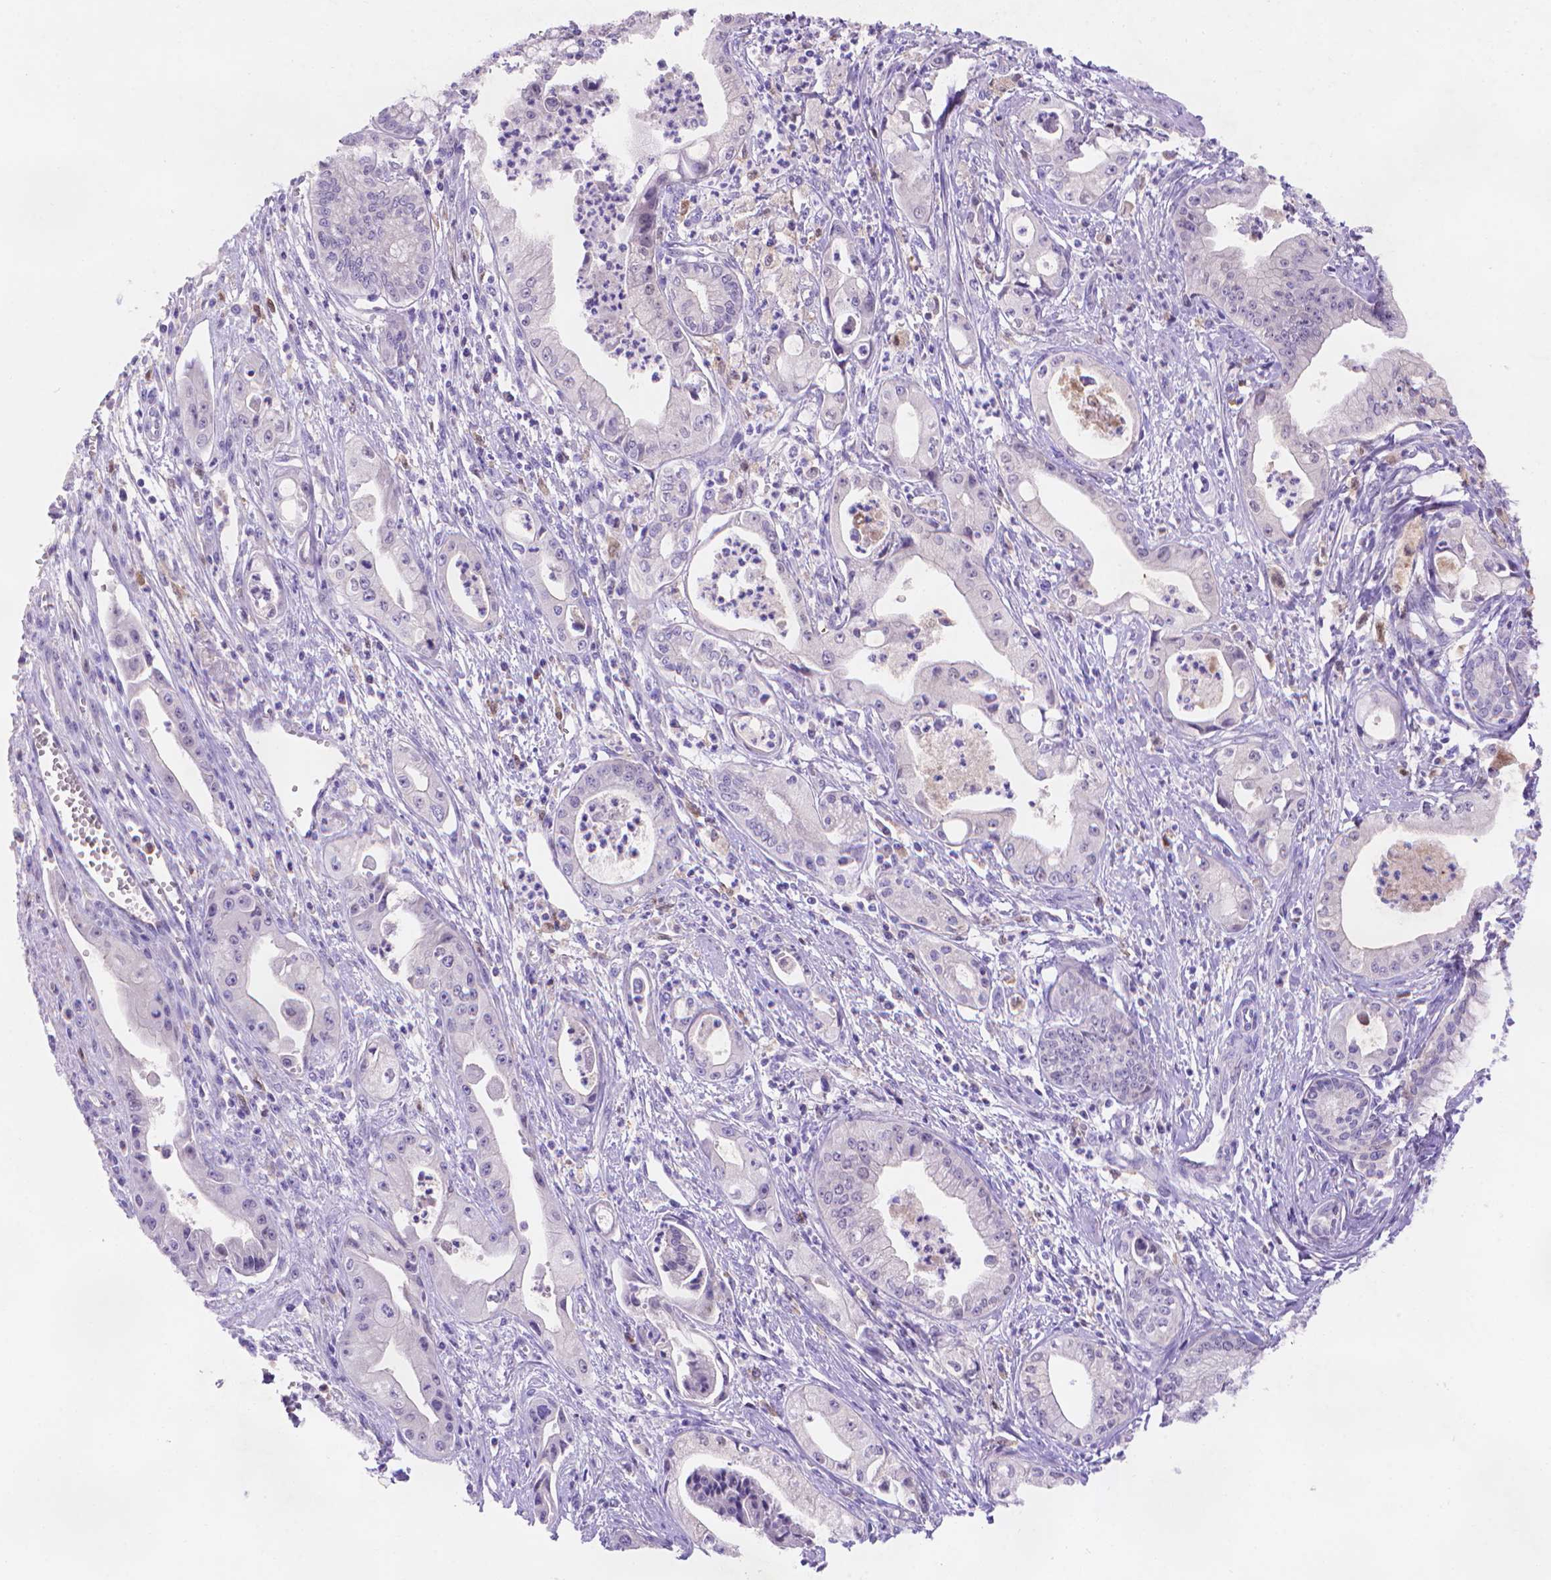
{"staining": {"intensity": "negative", "quantity": "none", "location": "none"}, "tissue": "pancreatic cancer", "cell_type": "Tumor cells", "image_type": "cancer", "snomed": [{"axis": "morphology", "description": "Adenocarcinoma, NOS"}, {"axis": "topography", "description": "Pancreas"}], "caption": "DAB immunohistochemical staining of pancreatic cancer exhibits no significant positivity in tumor cells. The staining is performed using DAB (3,3'-diaminobenzidine) brown chromogen with nuclei counter-stained in using hematoxylin.", "gene": "FGD2", "patient": {"sex": "female", "age": 65}}